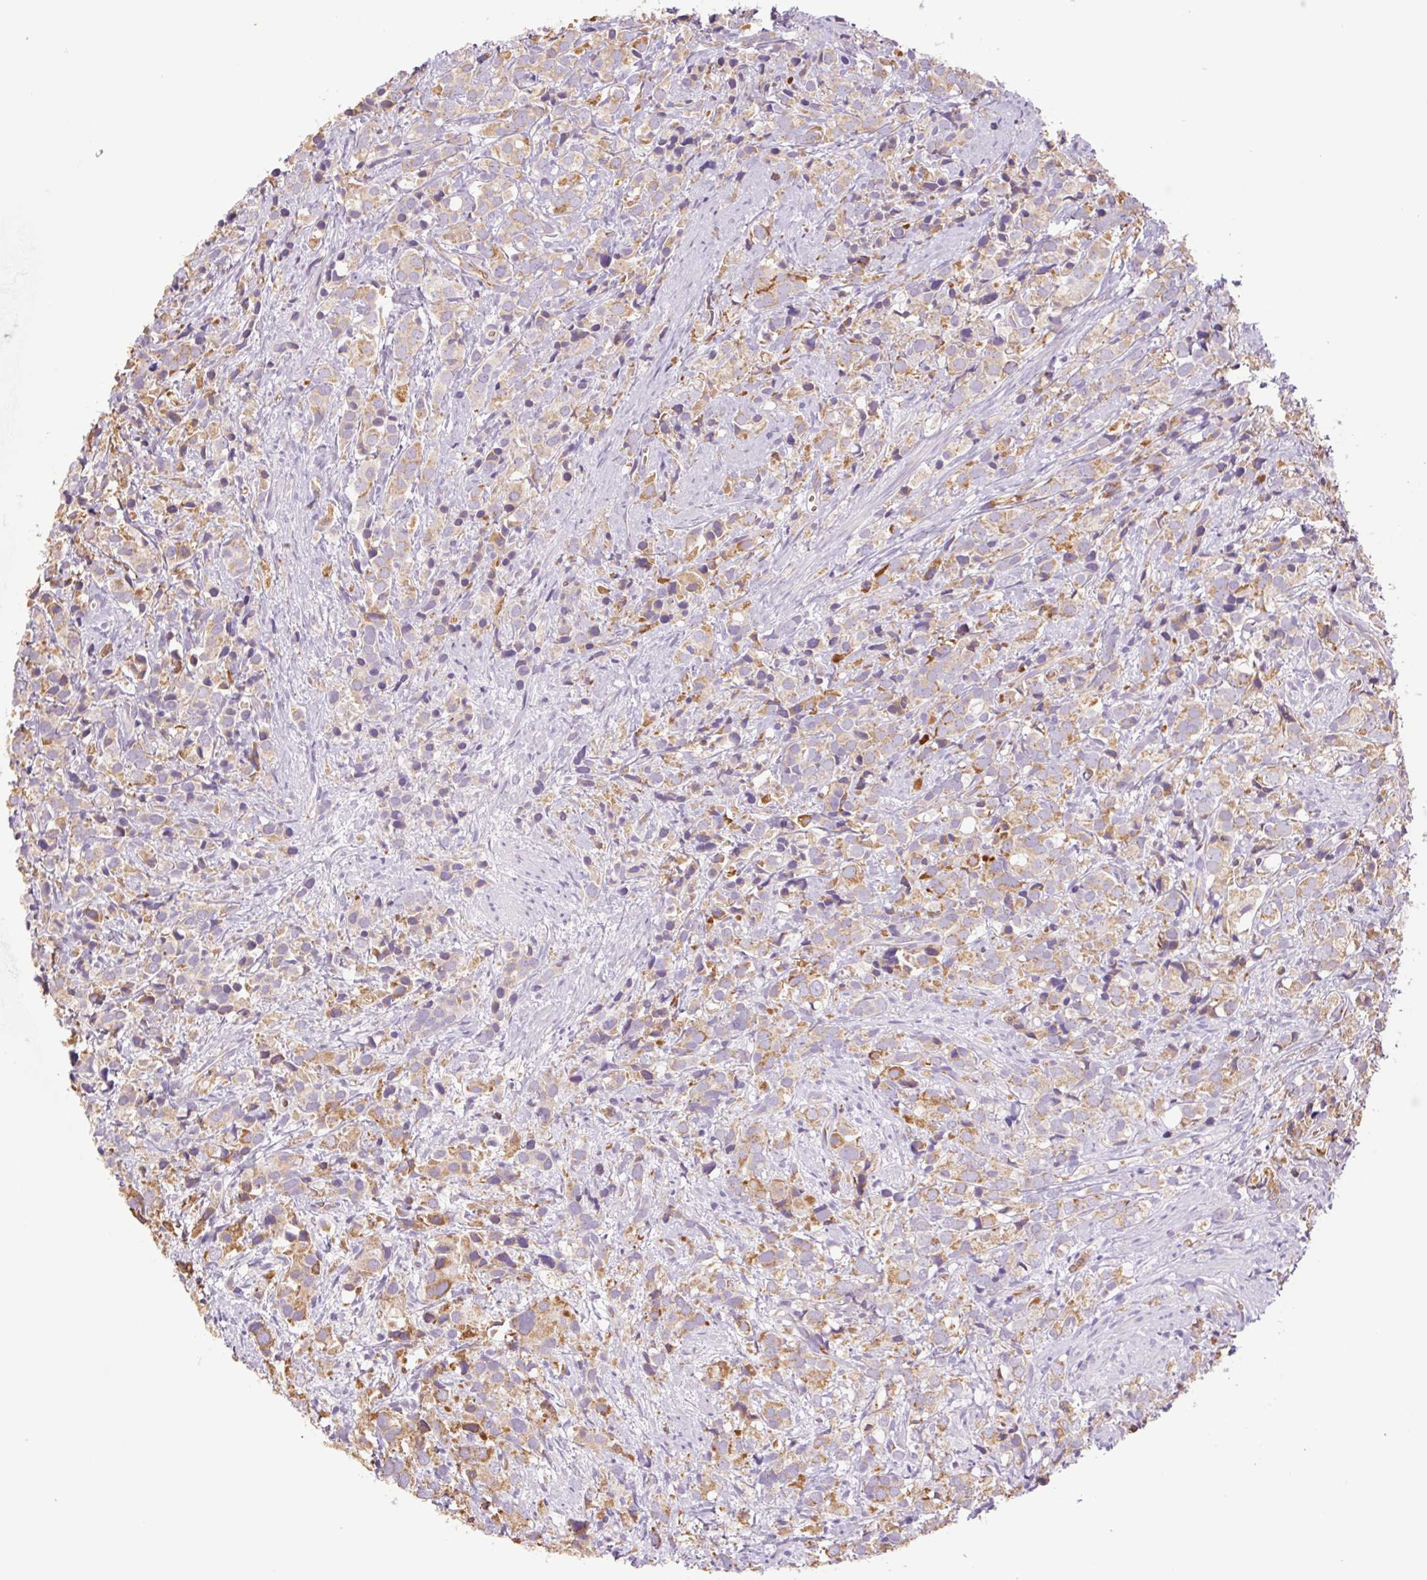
{"staining": {"intensity": "moderate", "quantity": ">75%", "location": "cytoplasmic/membranous"}, "tissue": "prostate cancer", "cell_type": "Tumor cells", "image_type": "cancer", "snomed": [{"axis": "morphology", "description": "Adenocarcinoma, High grade"}, {"axis": "topography", "description": "Prostate"}], "caption": "A histopathology image of human prostate cancer (adenocarcinoma (high-grade)) stained for a protein reveals moderate cytoplasmic/membranous brown staining in tumor cells. (IHC, brightfield microscopy, high magnification).", "gene": "IGFL3", "patient": {"sex": "male", "age": 86}}